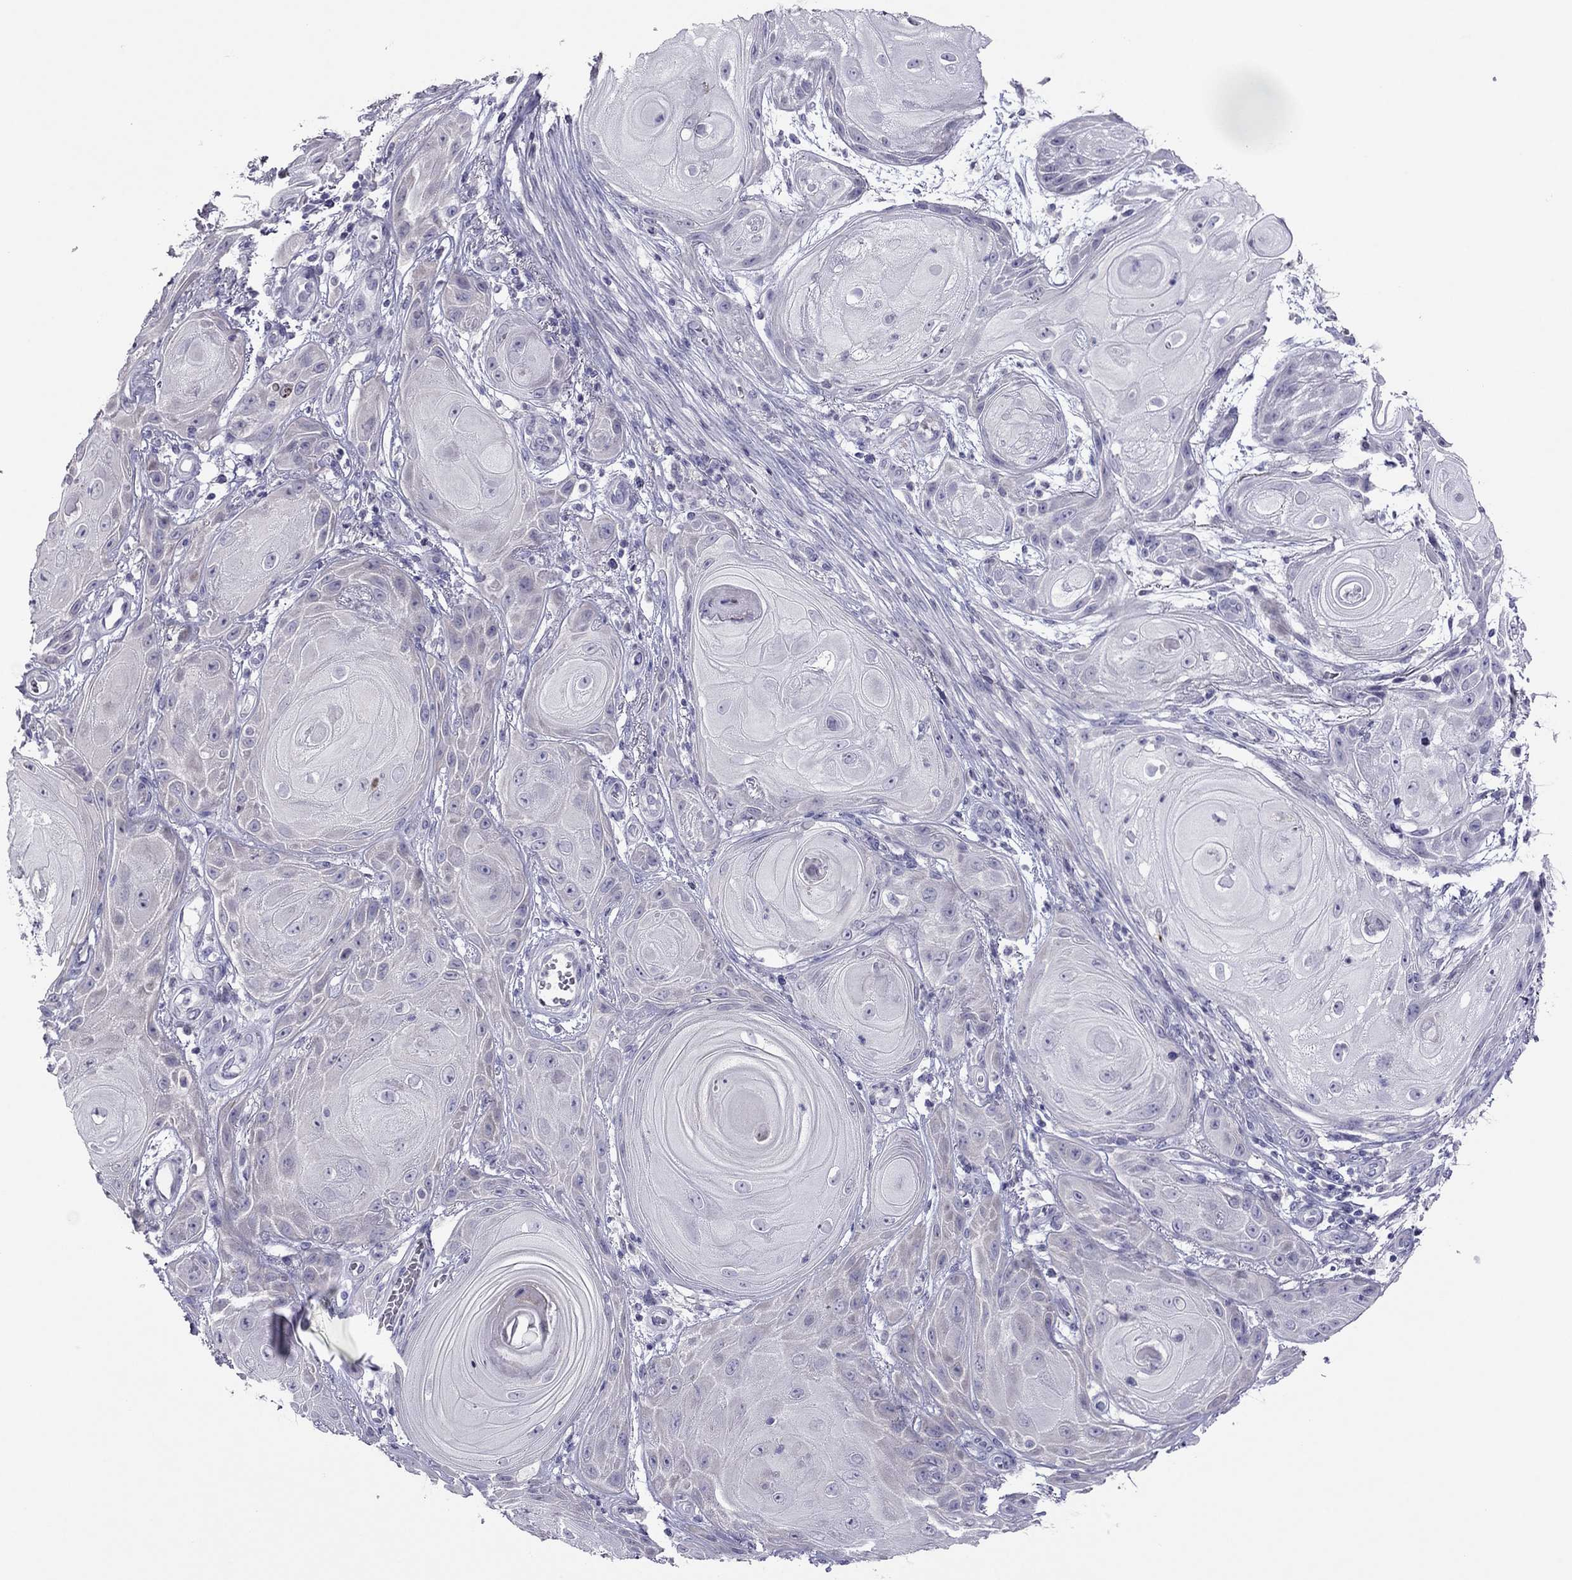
{"staining": {"intensity": "negative", "quantity": "none", "location": "none"}, "tissue": "skin cancer", "cell_type": "Tumor cells", "image_type": "cancer", "snomed": [{"axis": "morphology", "description": "Squamous cell carcinoma, NOS"}, {"axis": "topography", "description": "Skin"}], "caption": "Tumor cells show no significant staining in squamous cell carcinoma (skin).", "gene": "RGS8", "patient": {"sex": "male", "age": 62}}